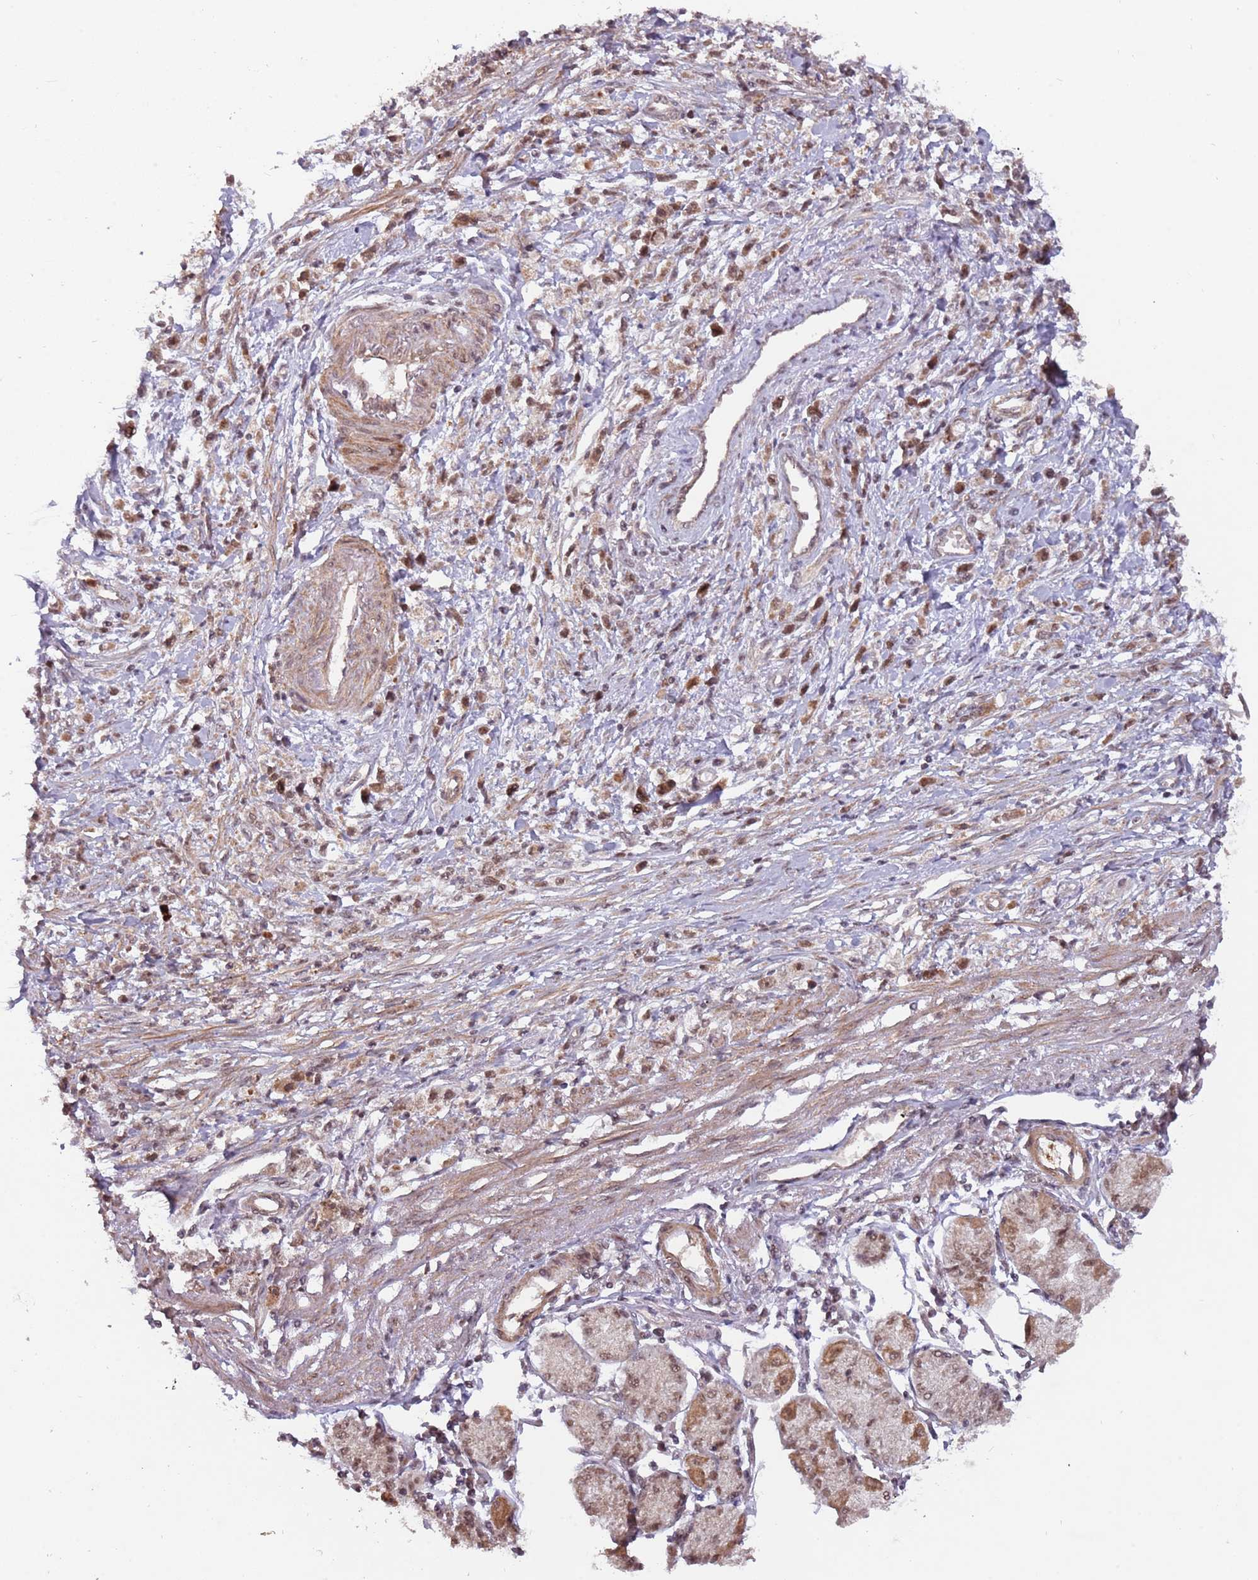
{"staining": {"intensity": "moderate", "quantity": ">75%", "location": "cytoplasmic/membranous,nuclear"}, "tissue": "stomach cancer", "cell_type": "Tumor cells", "image_type": "cancer", "snomed": [{"axis": "morphology", "description": "Adenocarcinoma, NOS"}, {"axis": "topography", "description": "Stomach"}], "caption": "About >75% of tumor cells in human stomach cancer (adenocarcinoma) show moderate cytoplasmic/membranous and nuclear protein positivity as visualized by brown immunohistochemical staining.", "gene": "SUDS3", "patient": {"sex": "female", "age": 59}}